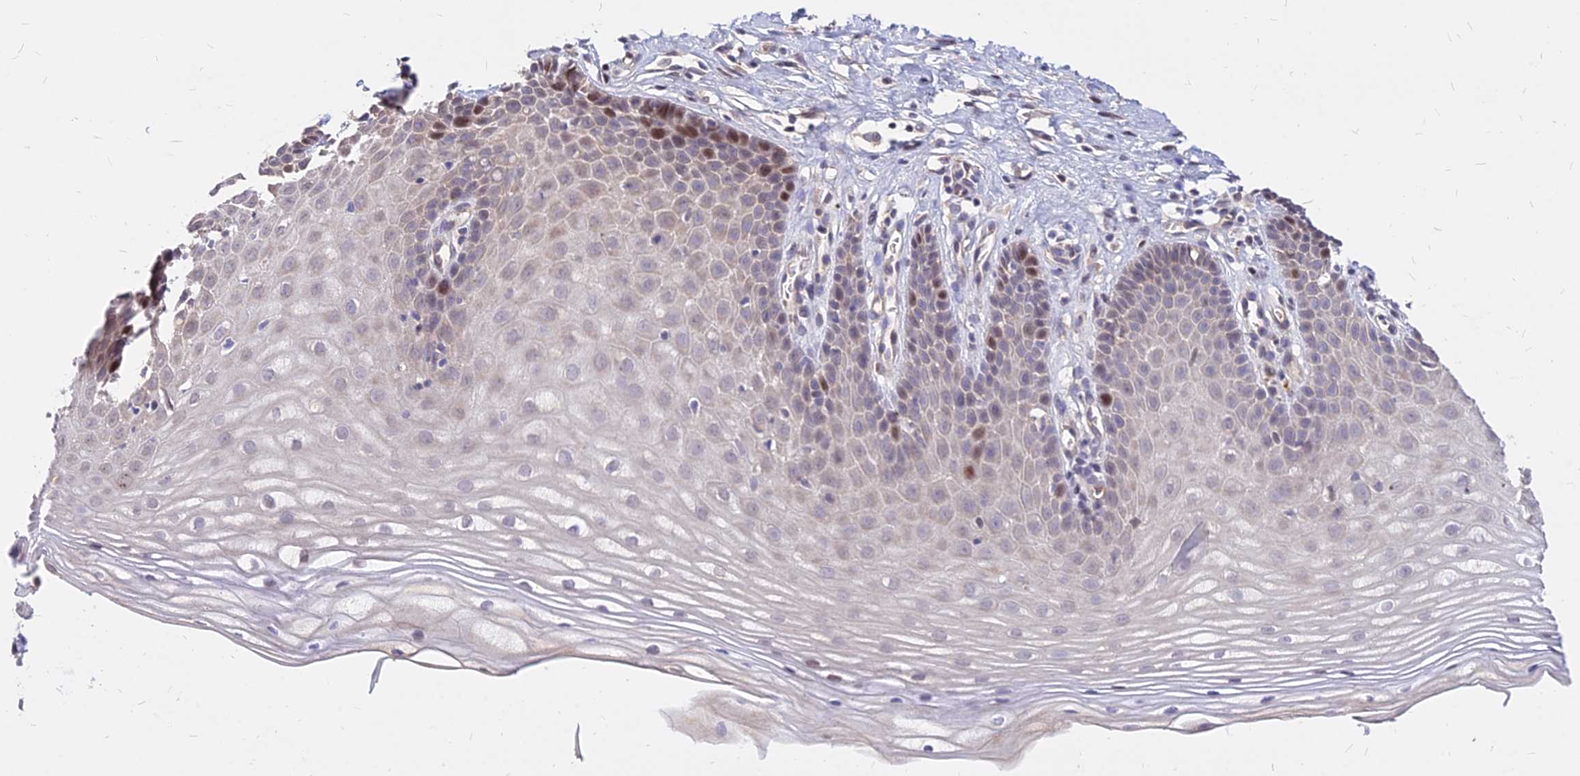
{"staining": {"intensity": "moderate", "quantity": "<25%", "location": "nuclear"}, "tissue": "cervix", "cell_type": "Squamous epithelial cells", "image_type": "normal", "snomed": [{"axis": "morphology", "description": "Normal tissue, NOS"}, {"axis": "topography", "description": "Cervix"}], "caption": "Immunohistochemistry micrograph of benign human cervix stained for a protein (brown), which reveals low levels of moderate nuclear positivity in about <25% of squamous epithelial cells.", "gene": "C11orf68", "patient": {"sex": "female", "age": 36}}